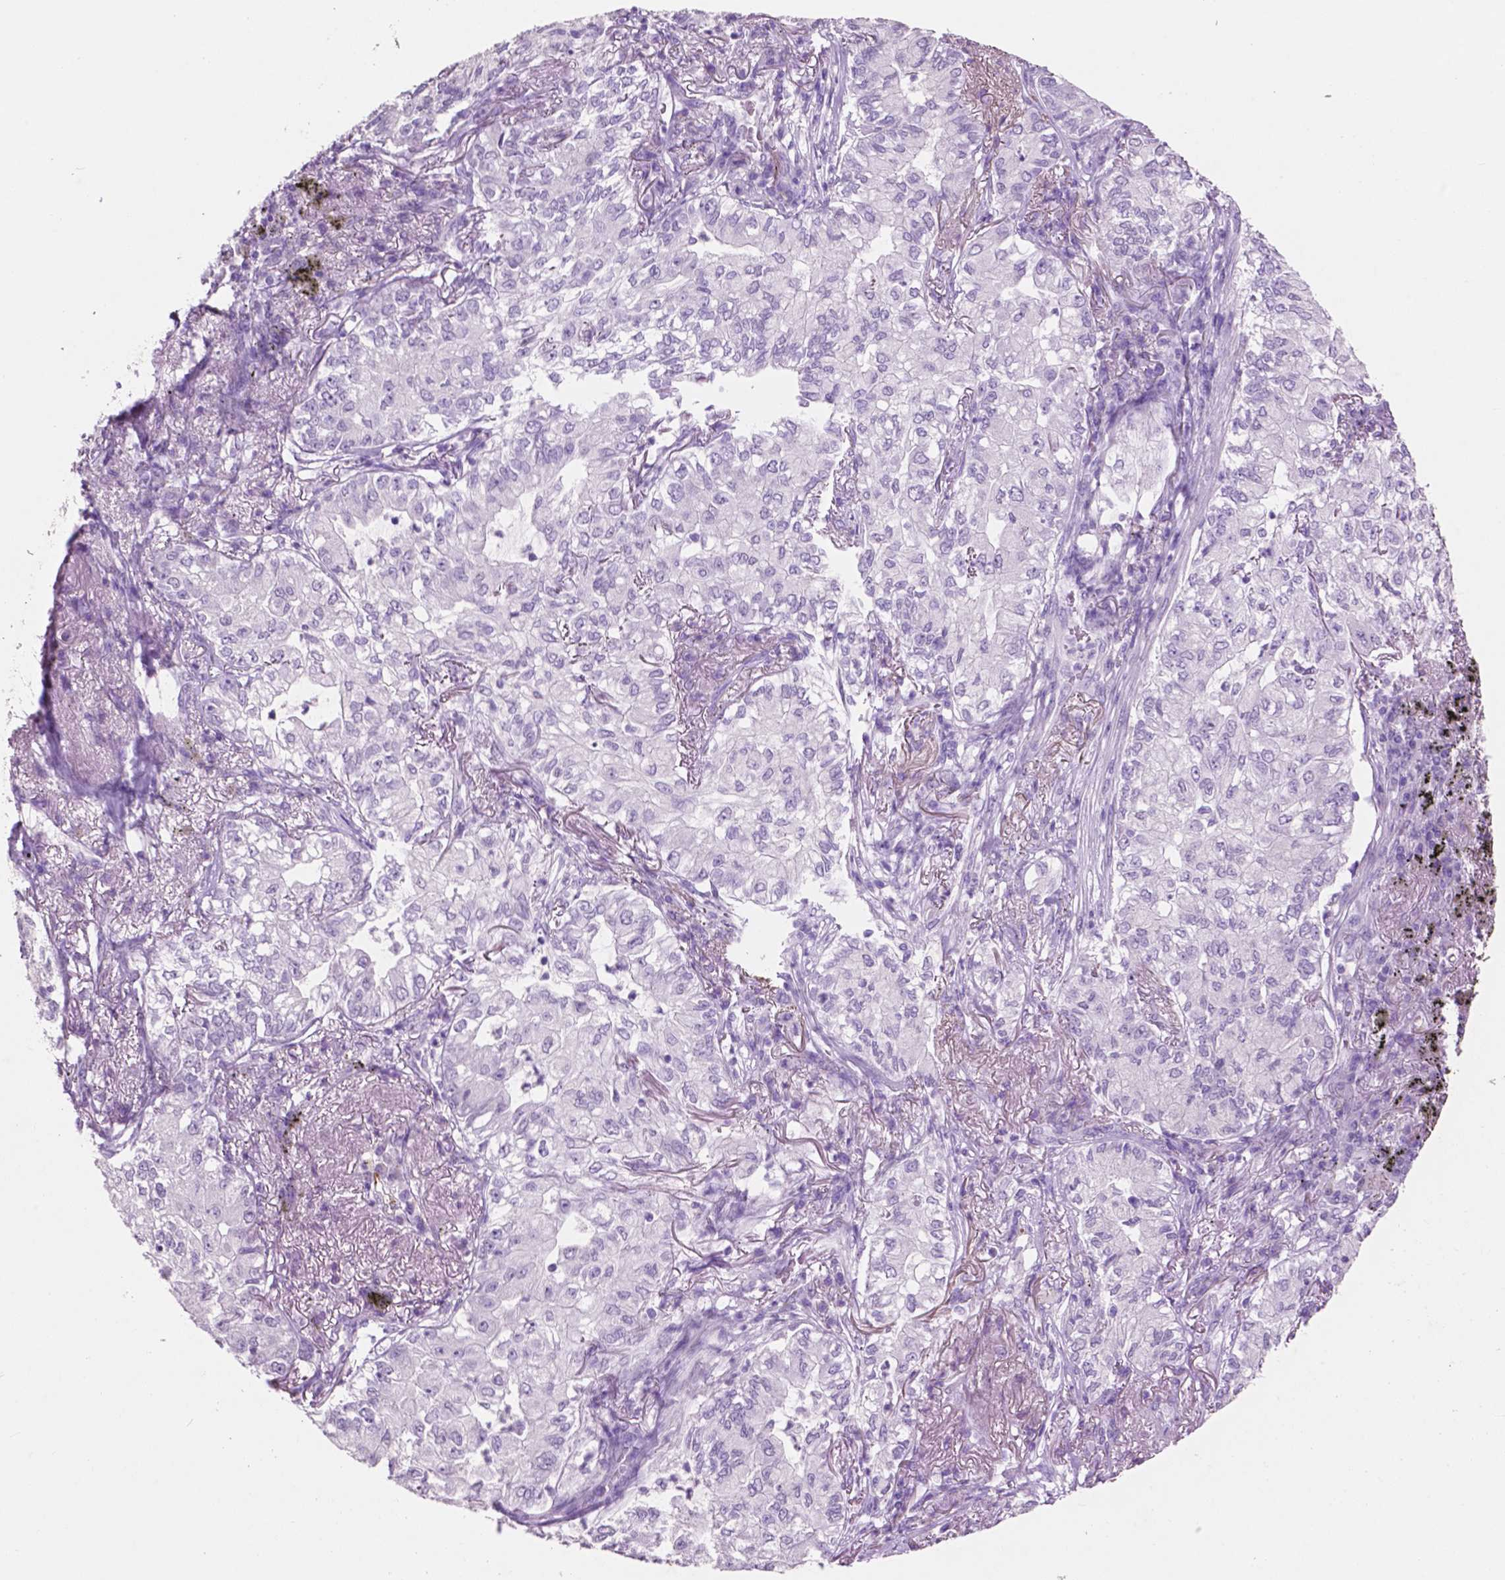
{"staining": {"intensity": "negative", "quantity": "none", "location": "none"}, "tissue": "lung cancer", "cell_type": "Tumor cells", "image_type": "cancer", "snomed": [{"axis": "morphology", "description": "Adenocarcinoma, NOS"}, {"axis": "topography", "description": "Lung"}], "caption": "A histopathology image of human lung adenocarcinoma is negative for staining in tumor cells.", "gene": "IDO1", "patient": {"sex": "female", "age": 73}}